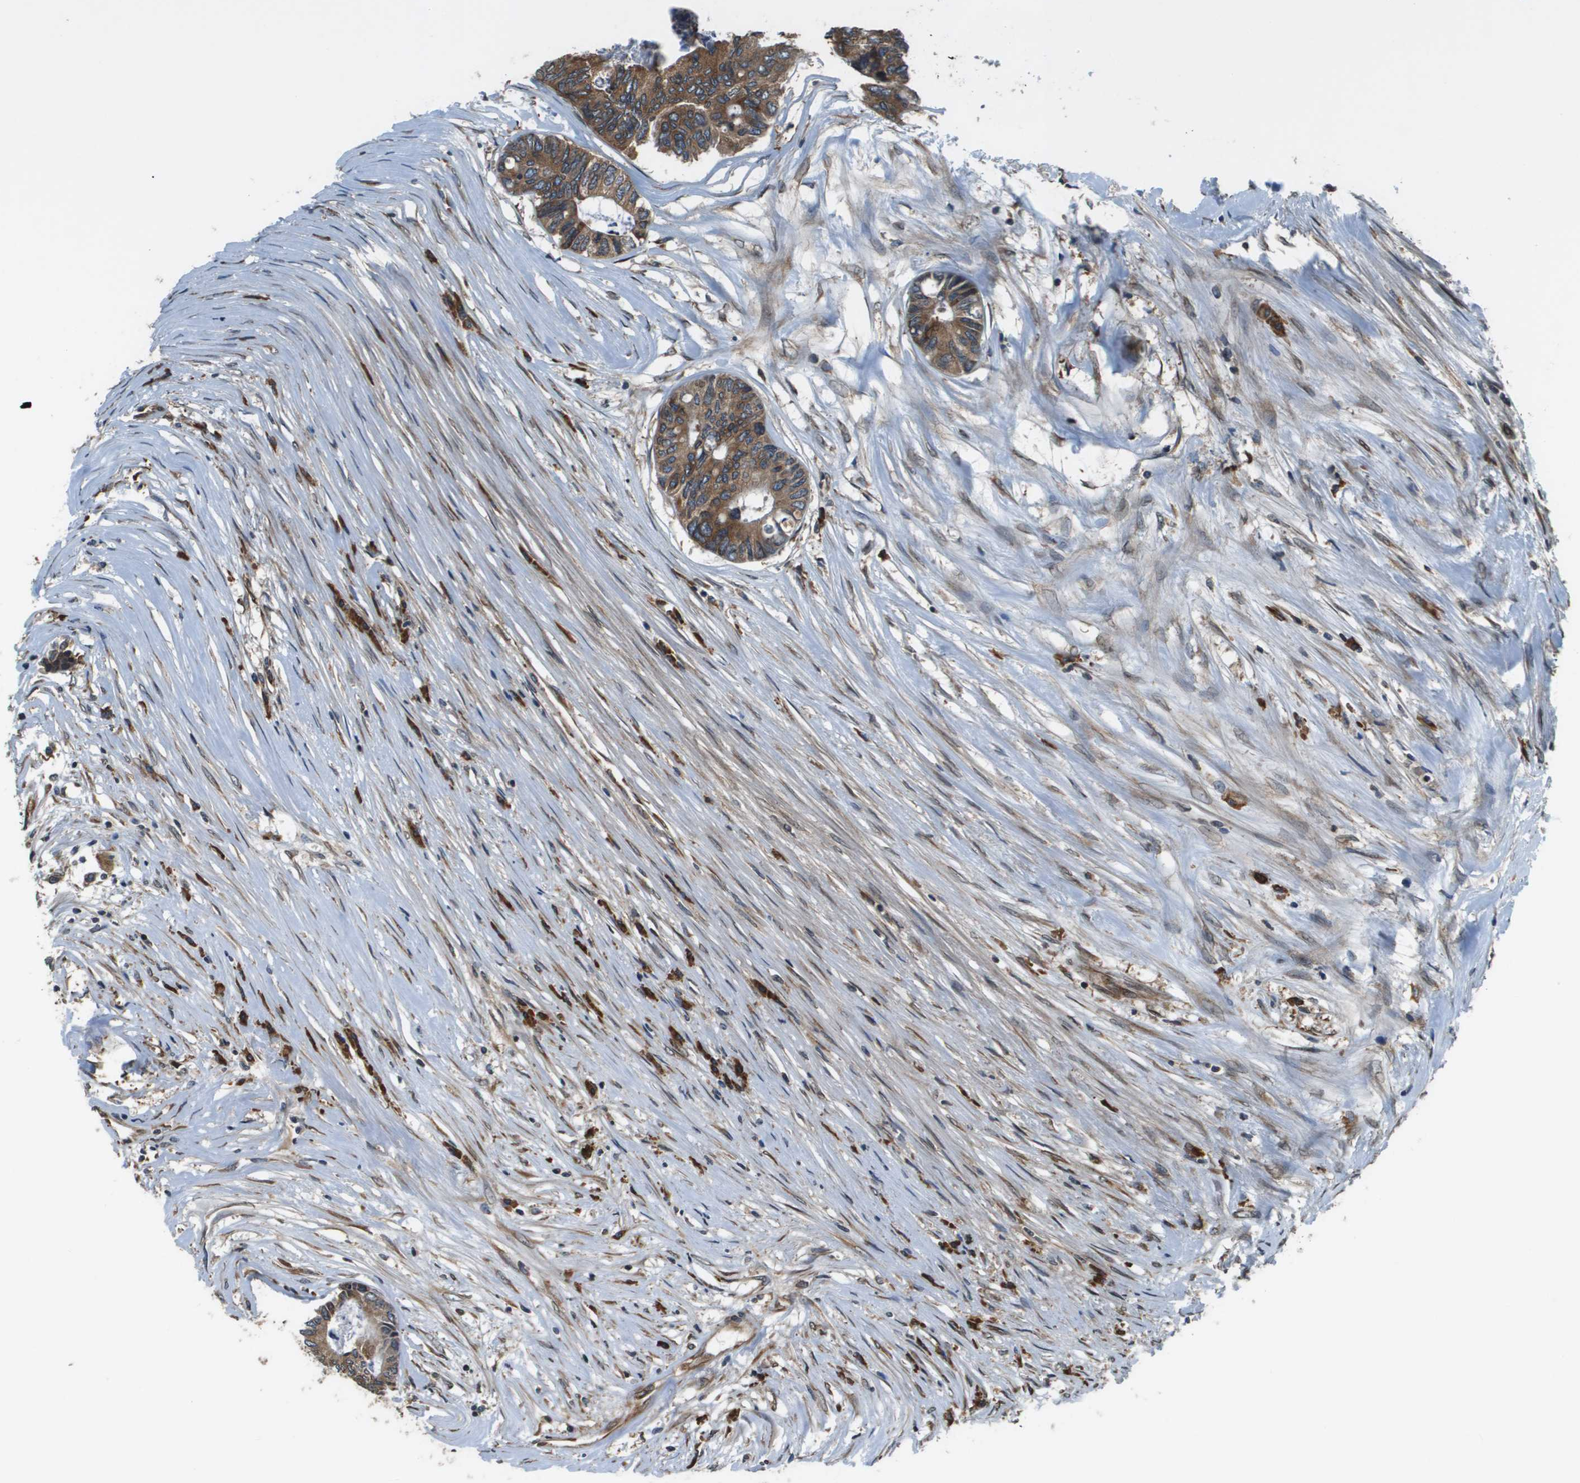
{"staining": {"intensity": "moderate", "quantity": ">75%", "location": "cytoplasmic/membranous"}, "tissue": "colorectal cancer", "cell_type": "Tumor cells", "image_type": "cancer", "snomed": [{"axis": "morphology", "description": "Adenocarcinoma, NOS"}, {"axis": "topography", "description": "Rectum"}], "caption": "This image shows immunohistochemistry (IHC) staining of adenocarcinoma (colorectal), with medium moderate cytoplasmic/membranous positivity in approximately >75% of tumor cells.", "gene": "SEC62", "patient": {"sex": "male", "age": 63}}